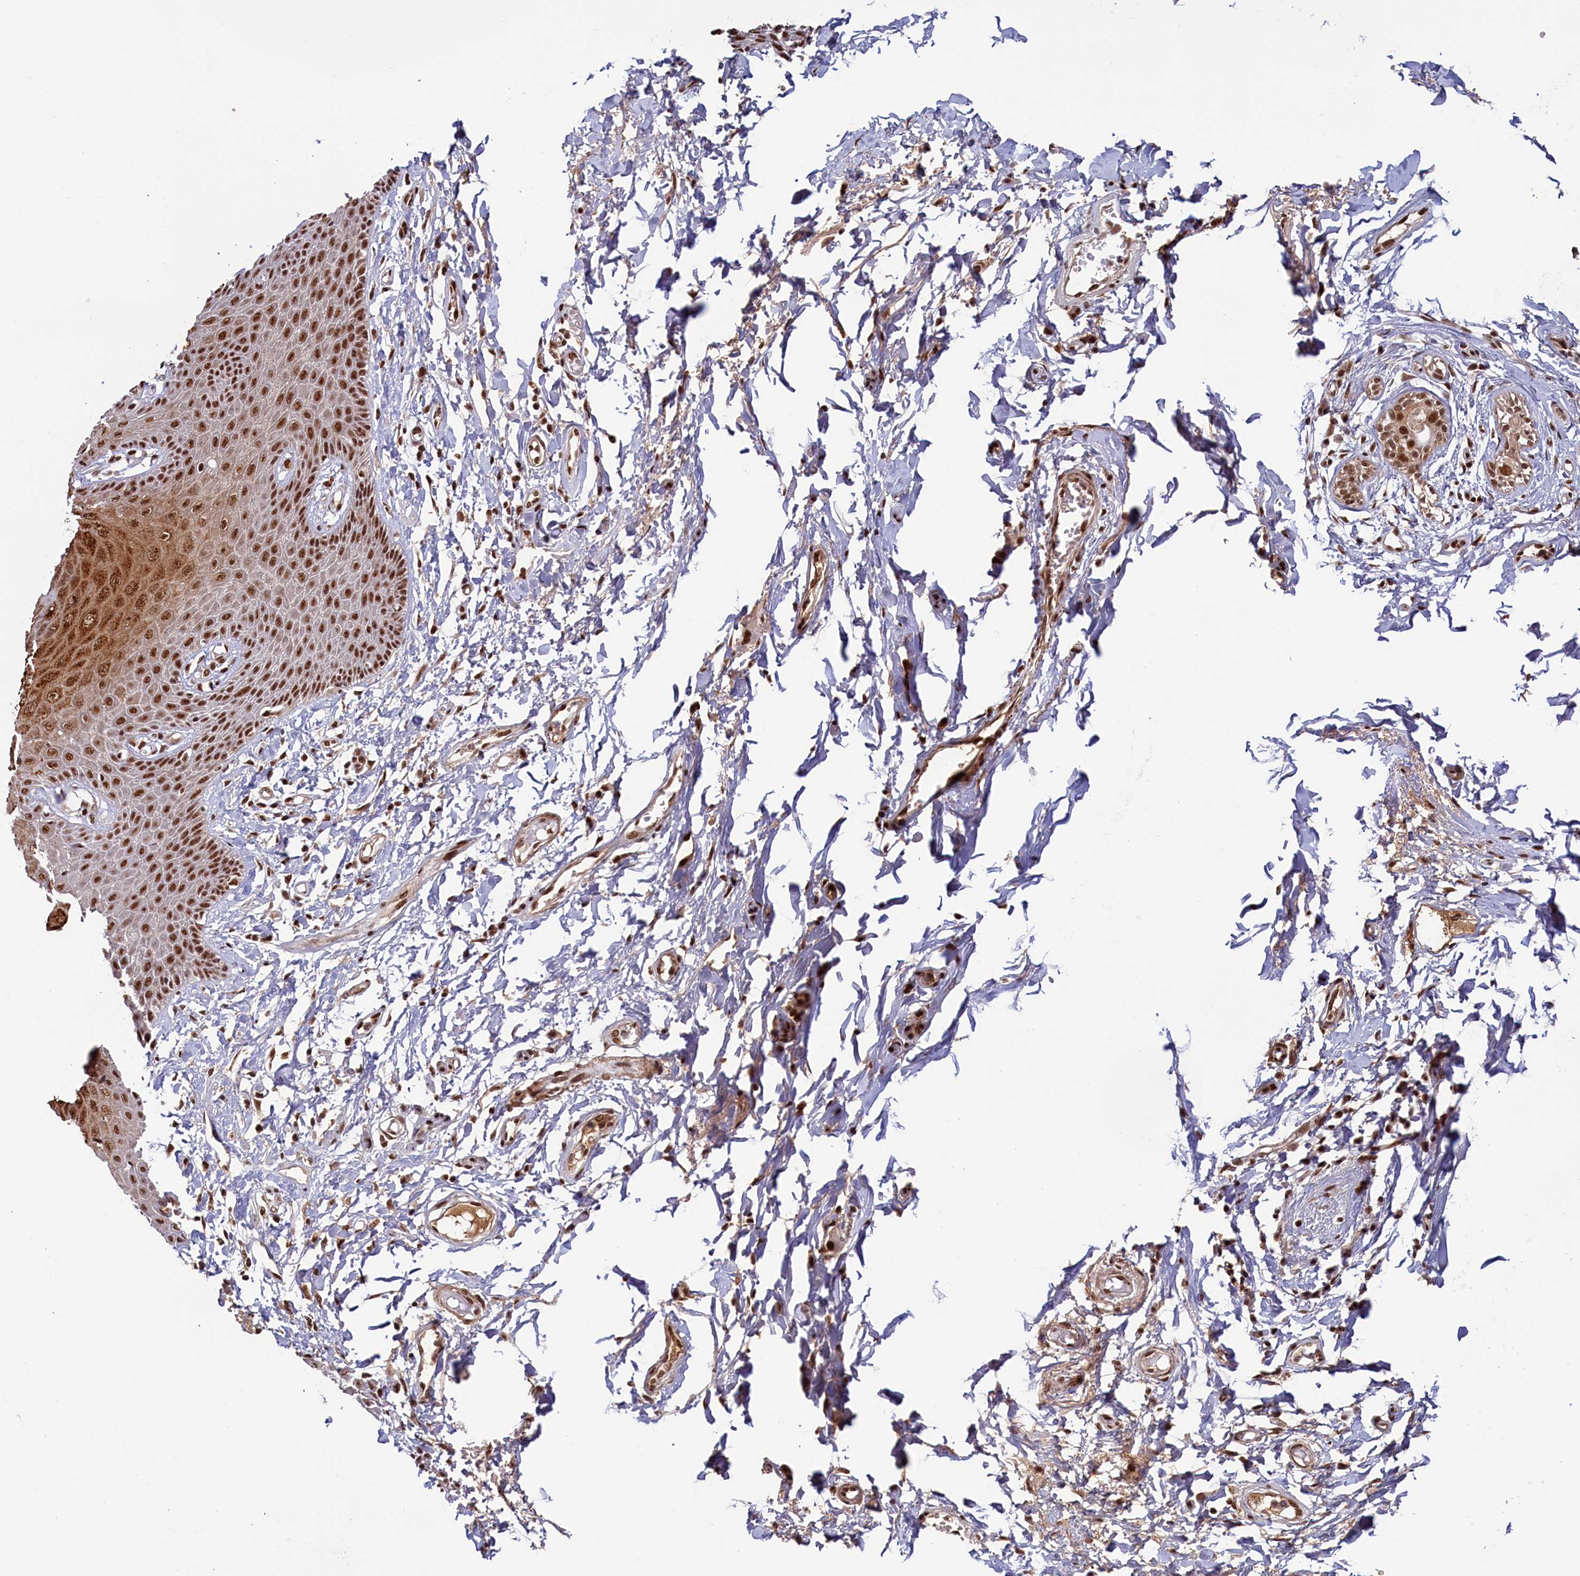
{"staining": {"intensity": "strong", "quantity": ">75%", "location": "cytoplasmic/membranous,nuclear"}, "tissue": "skin", "cell_type": "Epidermal cells", "image_type": "normal", "snomed": [{"axis": "morphology", "description": "Normal tissue, NOS"}, {"axis": "topography", "description": "Anal"}], "caption": "Protein expression by immunohistochemistry demonstrates strong cytoplasmic/membranous,nuclear positivity in about >75% of epidermal cells in normal skin. (DAB = brown stain, brightfield microscopy at high magnification).", "gene": "ZC3H18", "patient": {"sex": "male", "age": 78}}